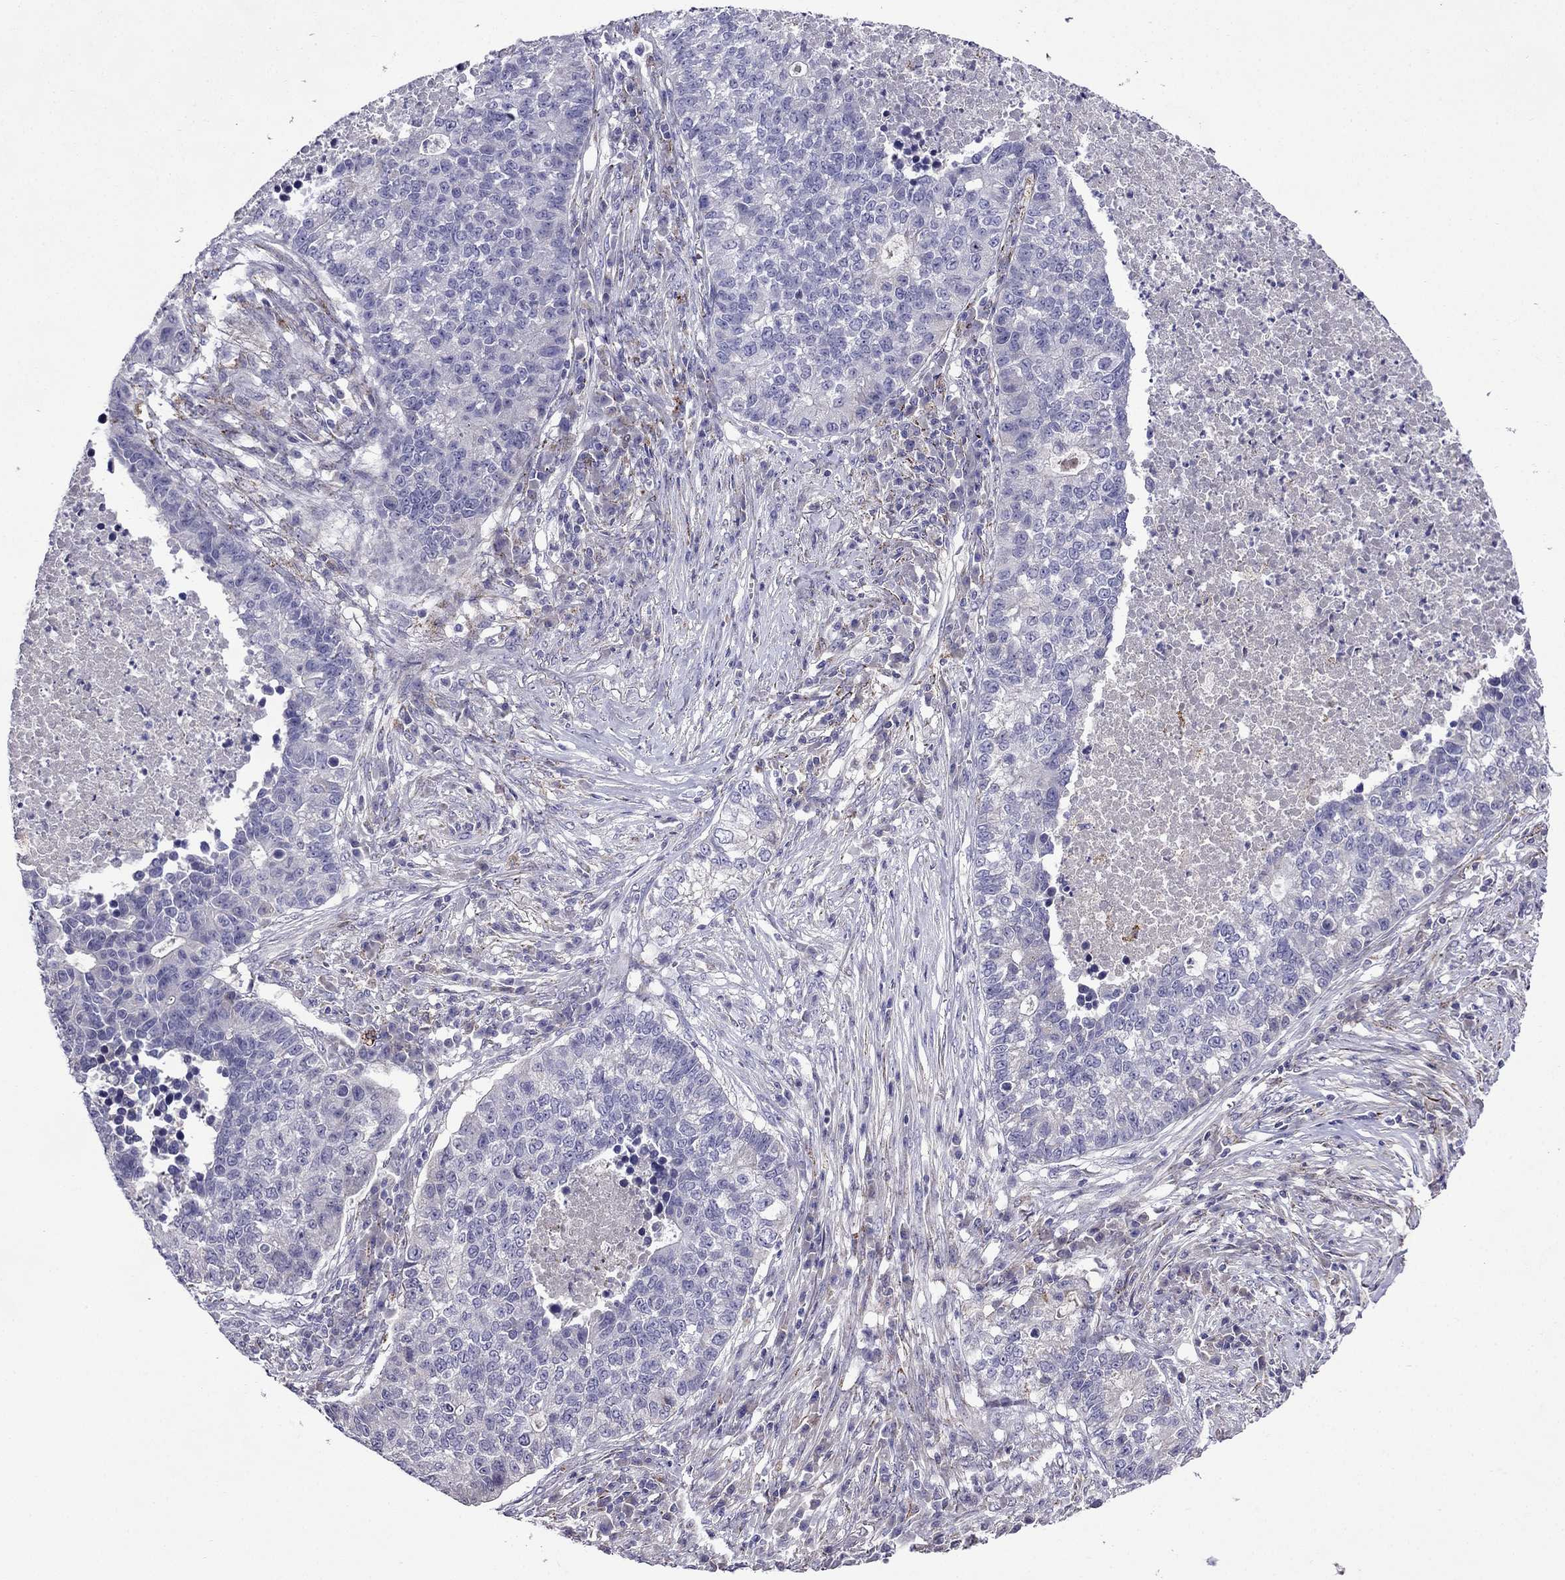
{"staining": {"intensity": "negative", "quantity": "none", "location": "none"}, "tissue": "lung cancer", "cell_type": "Tumor cells", "image_type": "cancer", "snomed": [{"axis": "morphology", "description": "Adenocarcinoma, NOS"}, {"axis": "topography", "description": "Lung"}], "caption": "This histopathology image is of adenocarcinoma (lung) stained with immunohistochemistry to label a protein in brown with the nuclei are counter-stained blue. There is no positivity in tumor cells.", "gene": "PI16", "patient": {"sex": "male", "age": 57}}